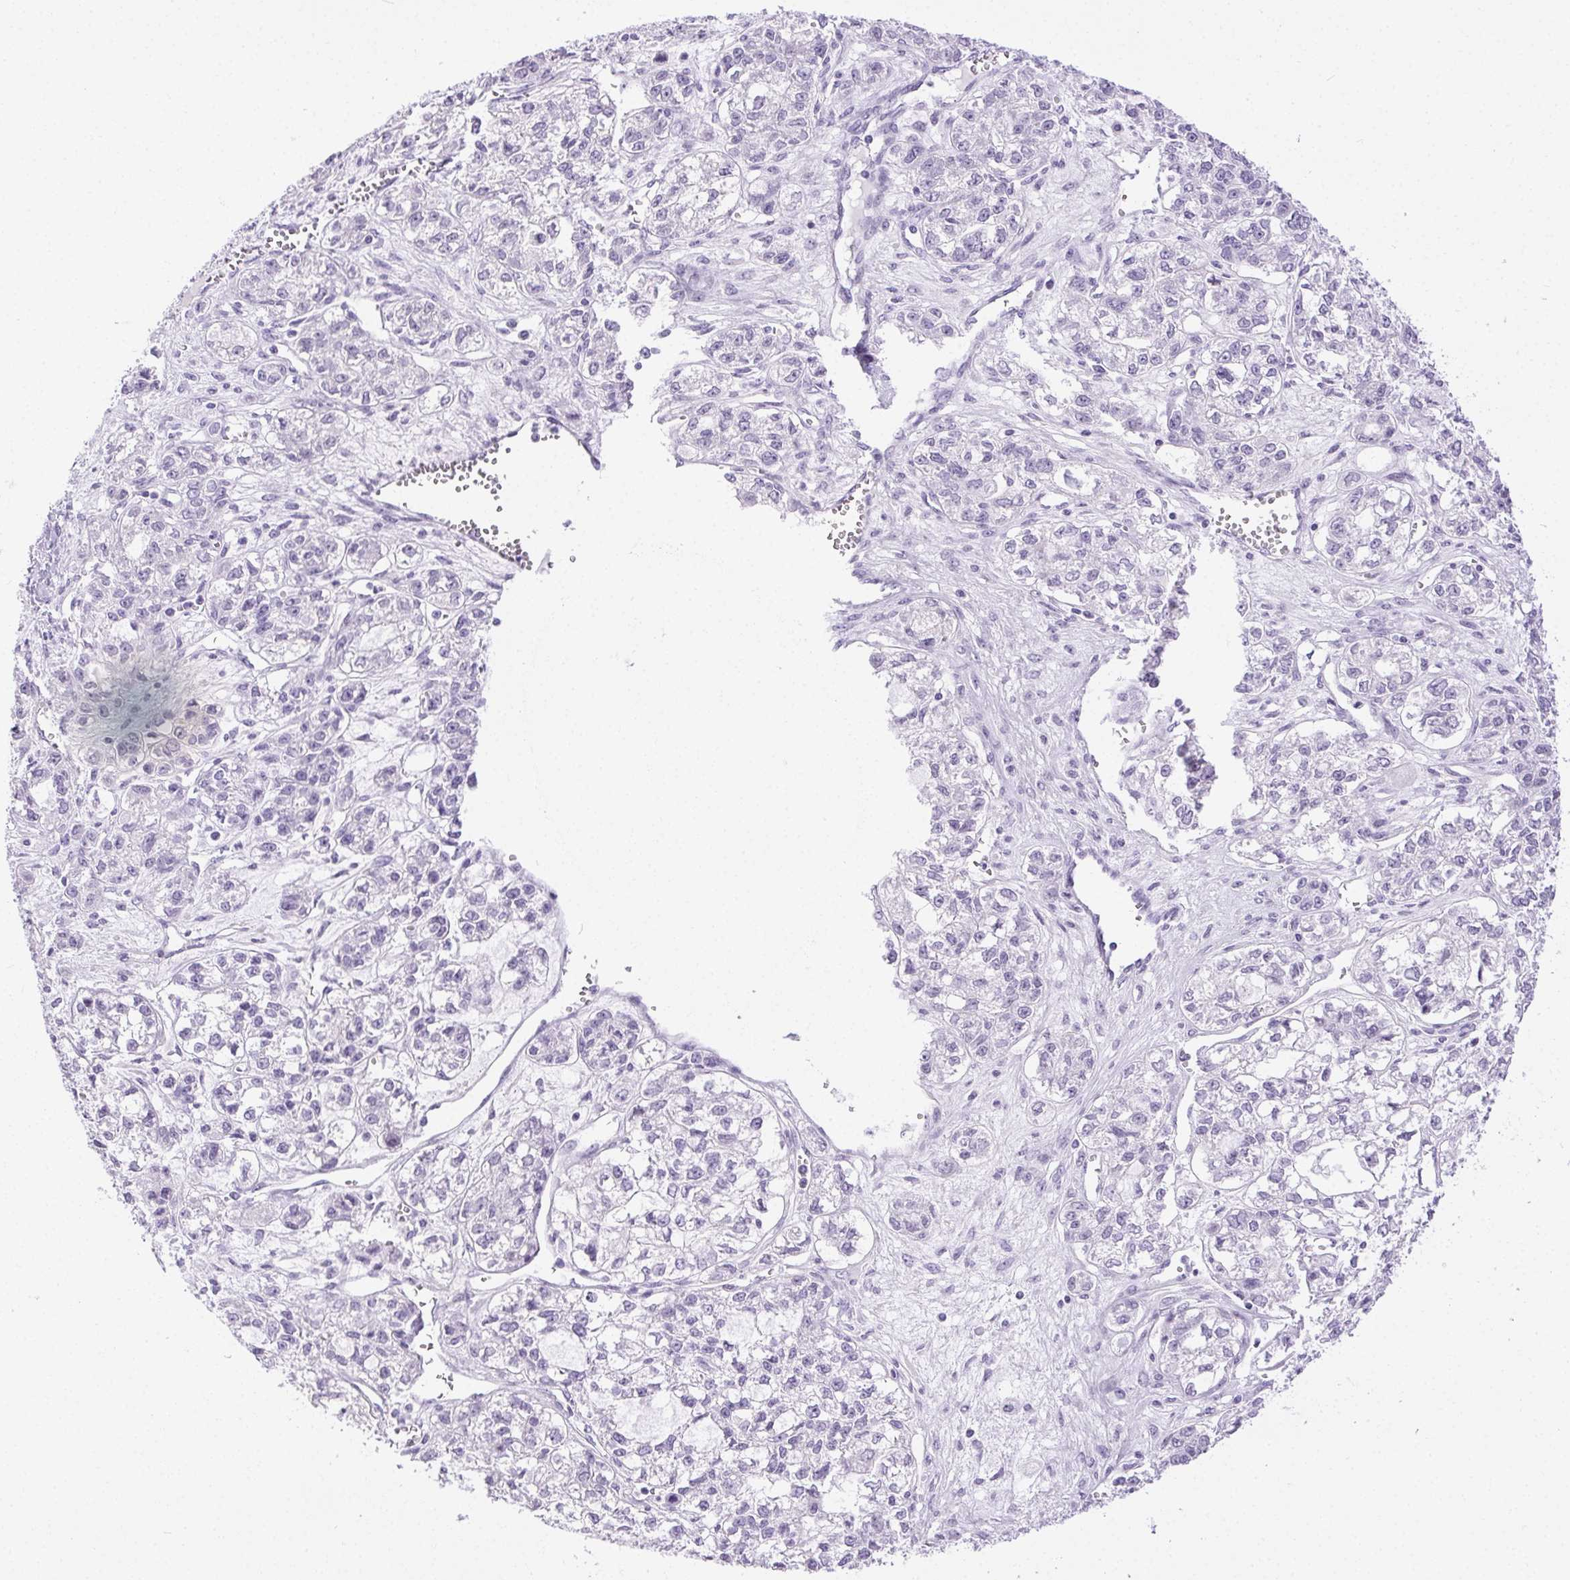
{"staining": {"intensity": "negative", "quantity": "none", "location": "none"}, "tissue": "ovarian cancer", "cell_type": "Tumor cells", "image_type": "cancer", "snomed": [{"axis": "morphology", "description": "Carcinoma, endometroid"}, {"axis": "topography", "description": "Ovary"}], "caption": "Endometroid carcinoma (ovarian) stained for a protein using immunohistochemistry displays no positivity tumor cells.", "gene": "C20orf85", "patient": {"sex": "female", "age": 64}}